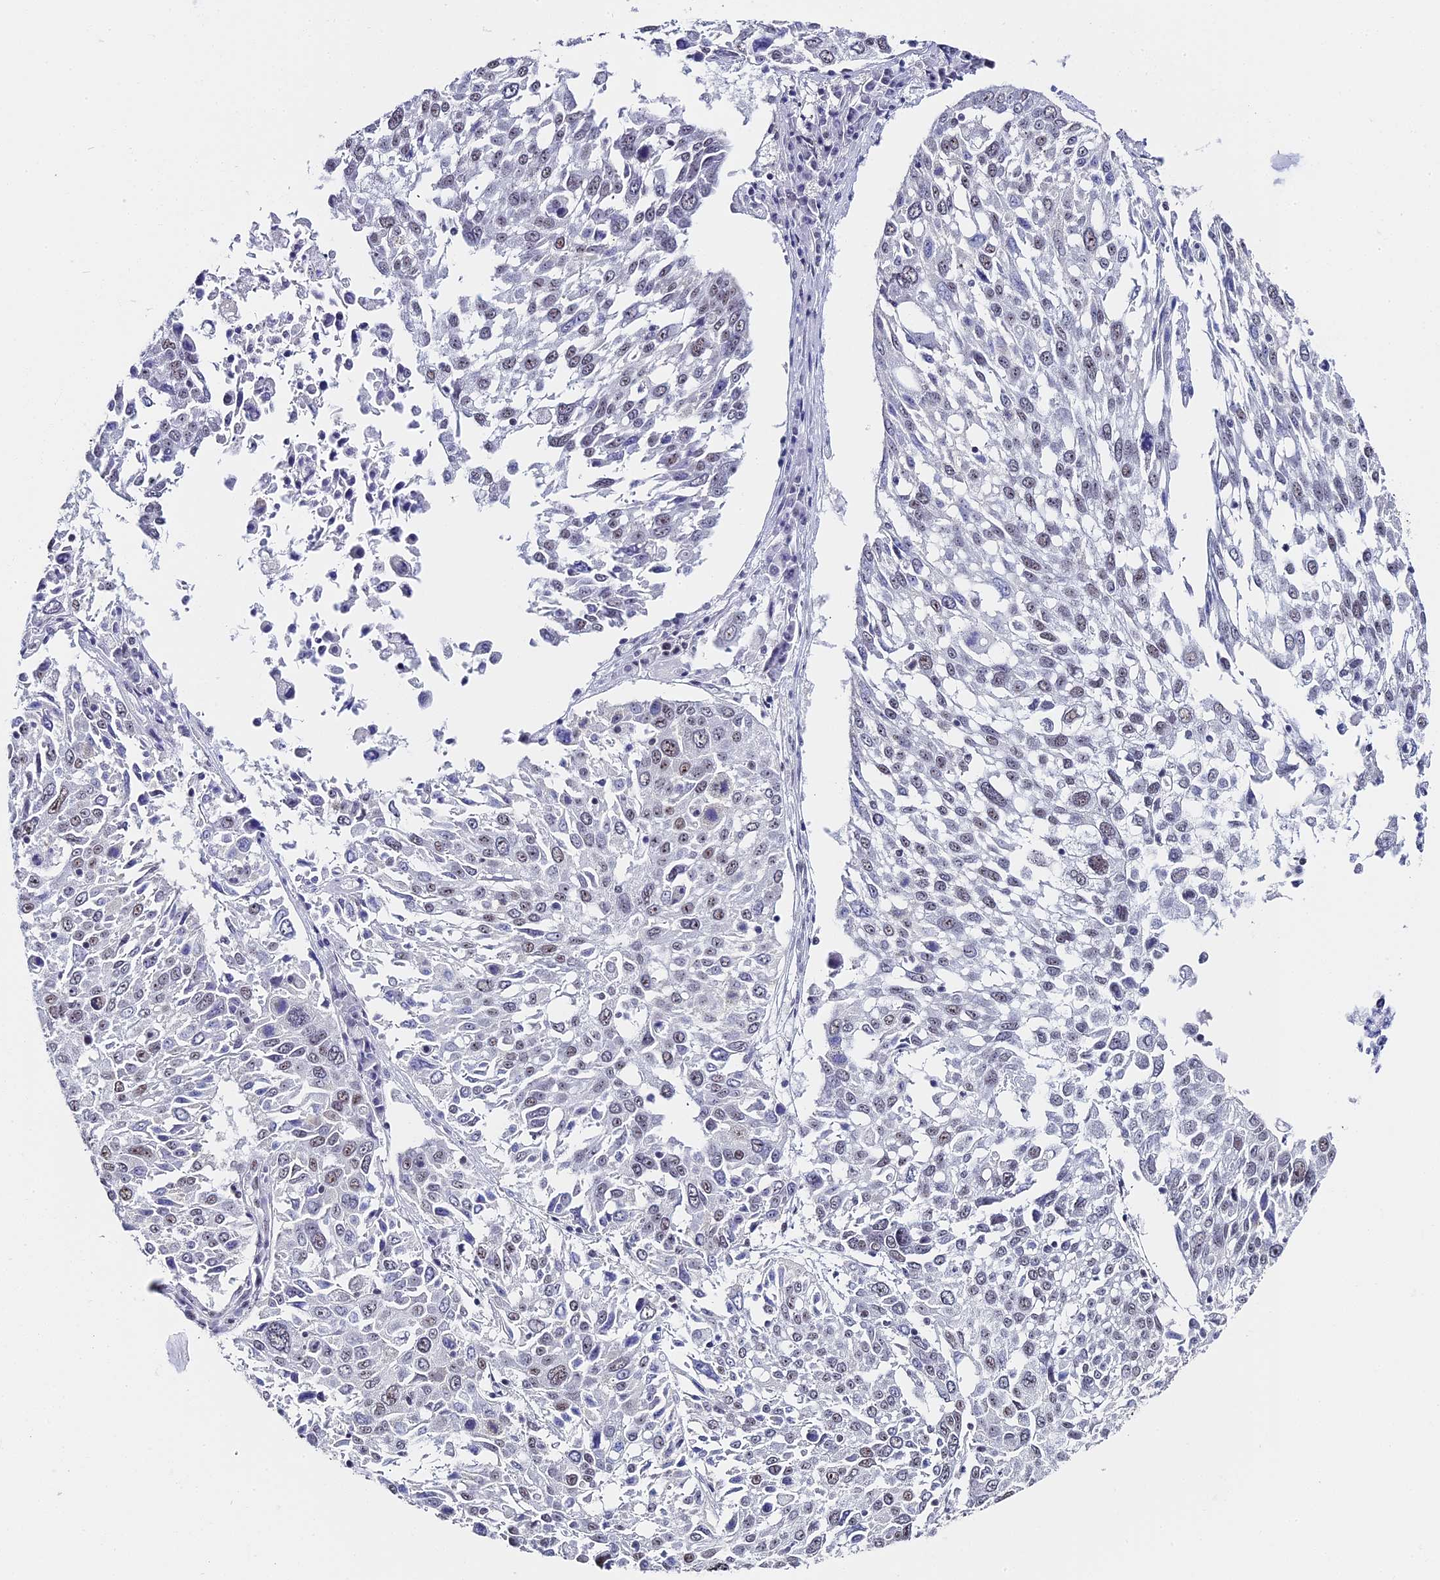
{"staining": {"intensity": "weak", "quantity": "25%-75%", "location": "nuclear"}, "tissue": "lung cancer", "cell_type": "Tumor cells", "image_type": "cancer", "snomed": [{"axis": "morphology", "description": "Squamous cell carcinoma, NOS"}, {"axis": "topography", "description": "Lung"}], "caption": "Lung cancer tissue displays weak nuclear positivity in about 25%-75% of tumor cells, visualized by immunohistochemistry.", "gene": "CD2BP2", "patient": {"sex": "male", "age": 65}}